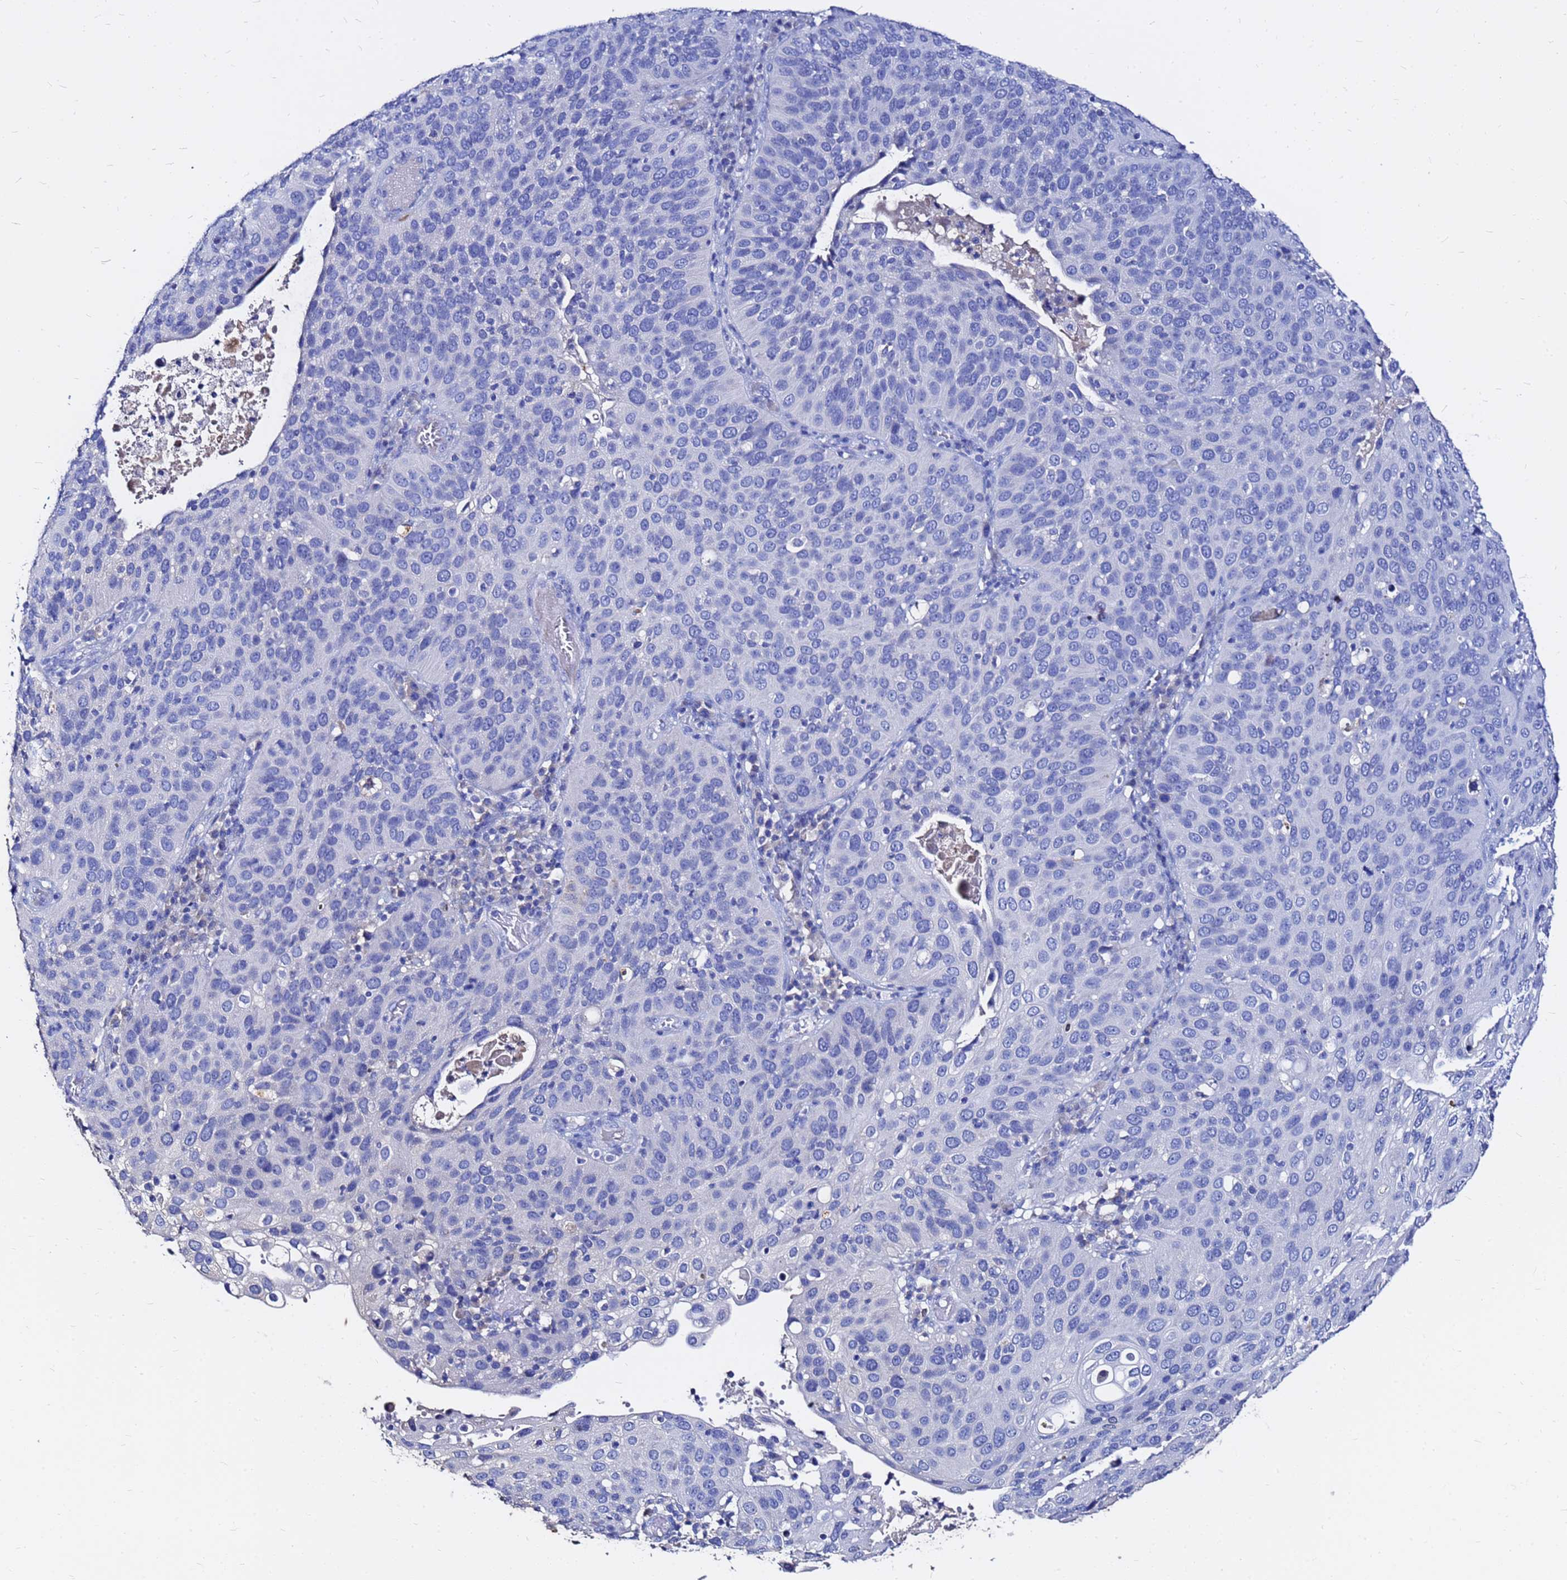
{"staining": {"intensity": "negative", "quantity": "none", "location": "none"}, "tissue": "cervical cancer", "cell_type": "Tumor cells", "image_type": "cancer", "snomed": [{"axis": "morphology", "description": "Squamous cell carcinoma, NOS"}, {"axis": "topography", "description": "Cervix"}], "caption": "High magnification brightfield microscopy of cervical cancer (squamous cell carcinoma) stained with DAB (brown) and counterstained with hematoxylin (blue): tumor cells show no significant expression.", "gene": "FAM183A", "patient": {"sex": "female", "age": 36}}